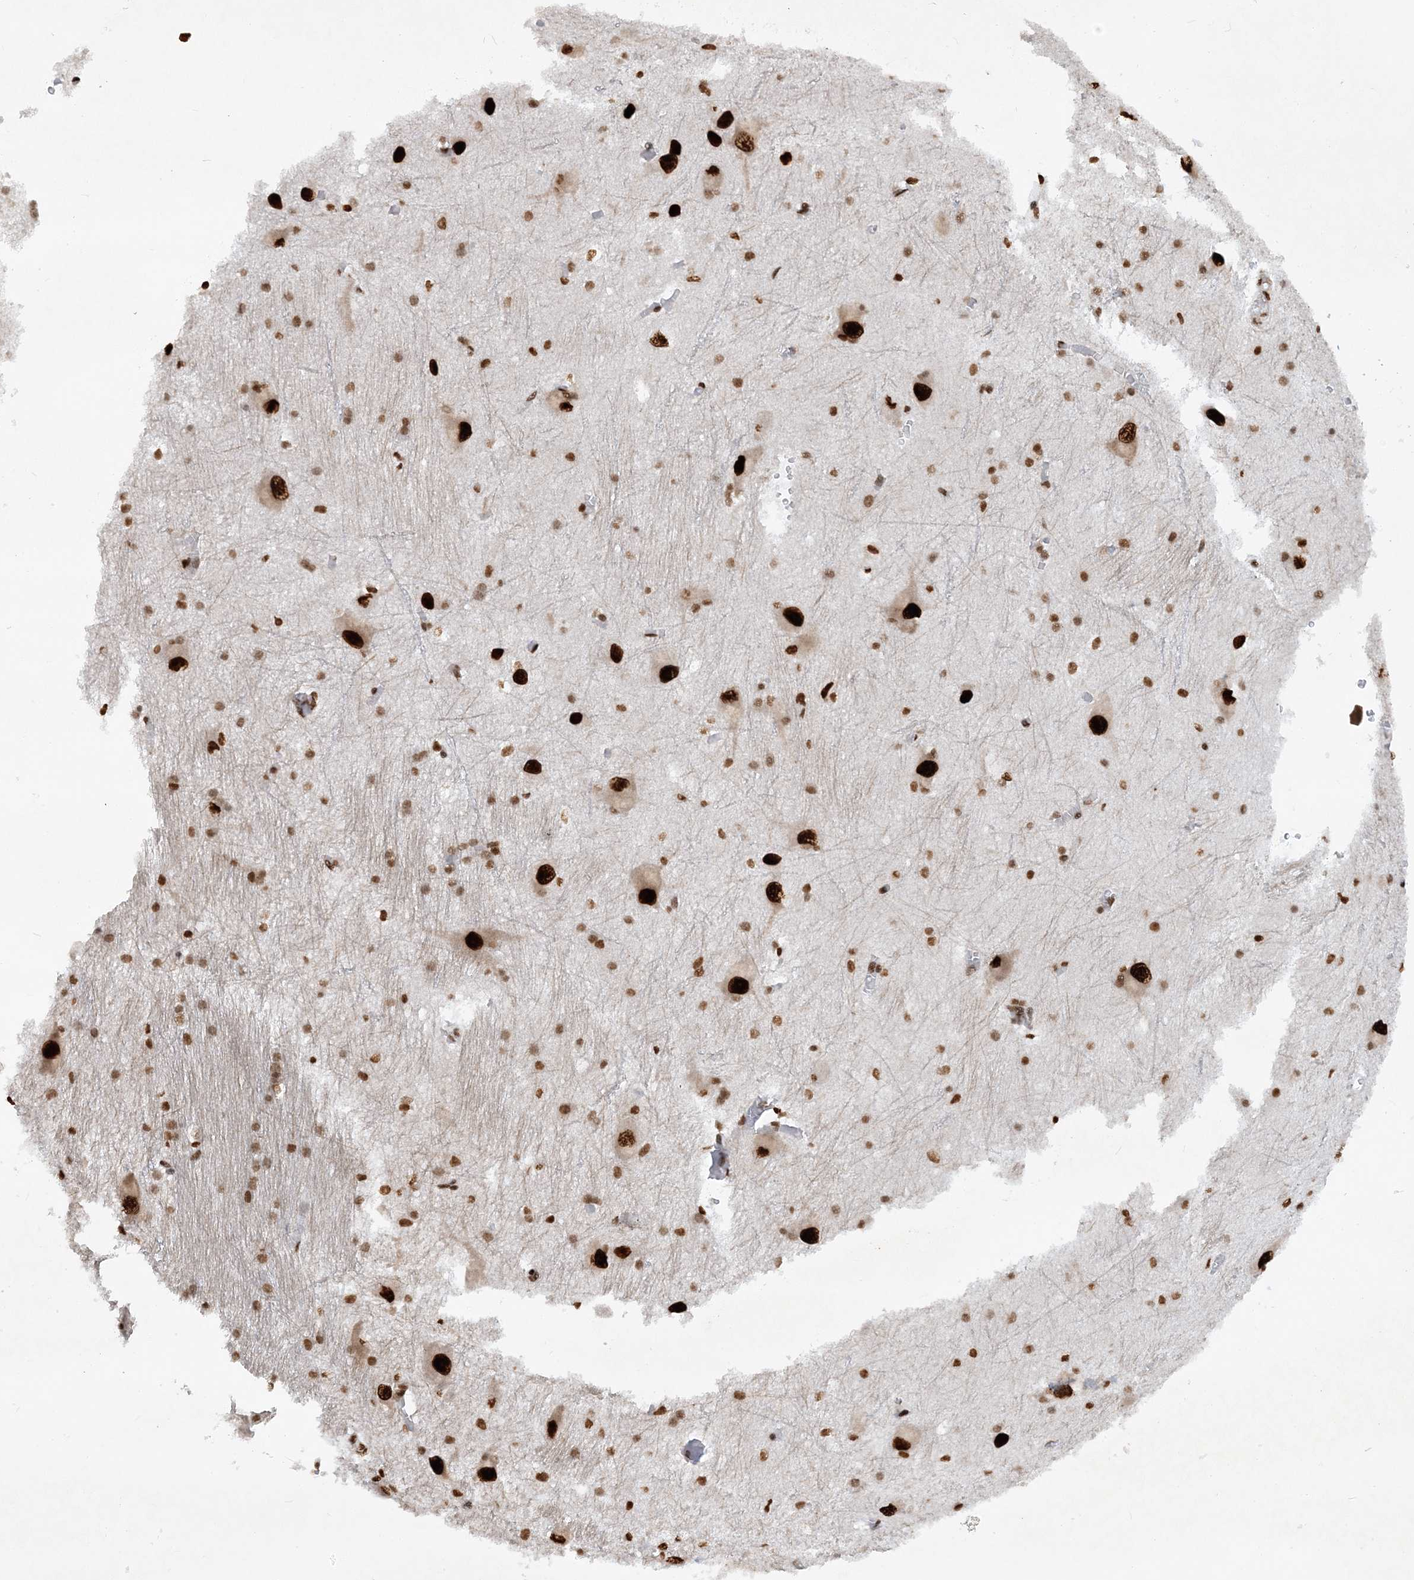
{"staining": {"intensity": "strong", "quantity": ">75%", "location": "nuclear"}, "tissue": "caudate", "cell_type": "Glial cells", "image_type": "normal", "snomed": [{"axis": "morphology", "description": "Normal tissue, NOS"}, {"axis": "topography", "description": "Lateral ventricle wall"}], "caption": "Caudate stained with DAB IHC exhibits high levels of strong nuclear staining in approximately >75% of glial cells. Ihc stains the protein of interest in brown and the nuclei are stained blue.", "gene": "DELE1", "patient": {"sex": "male", "age": 37}}